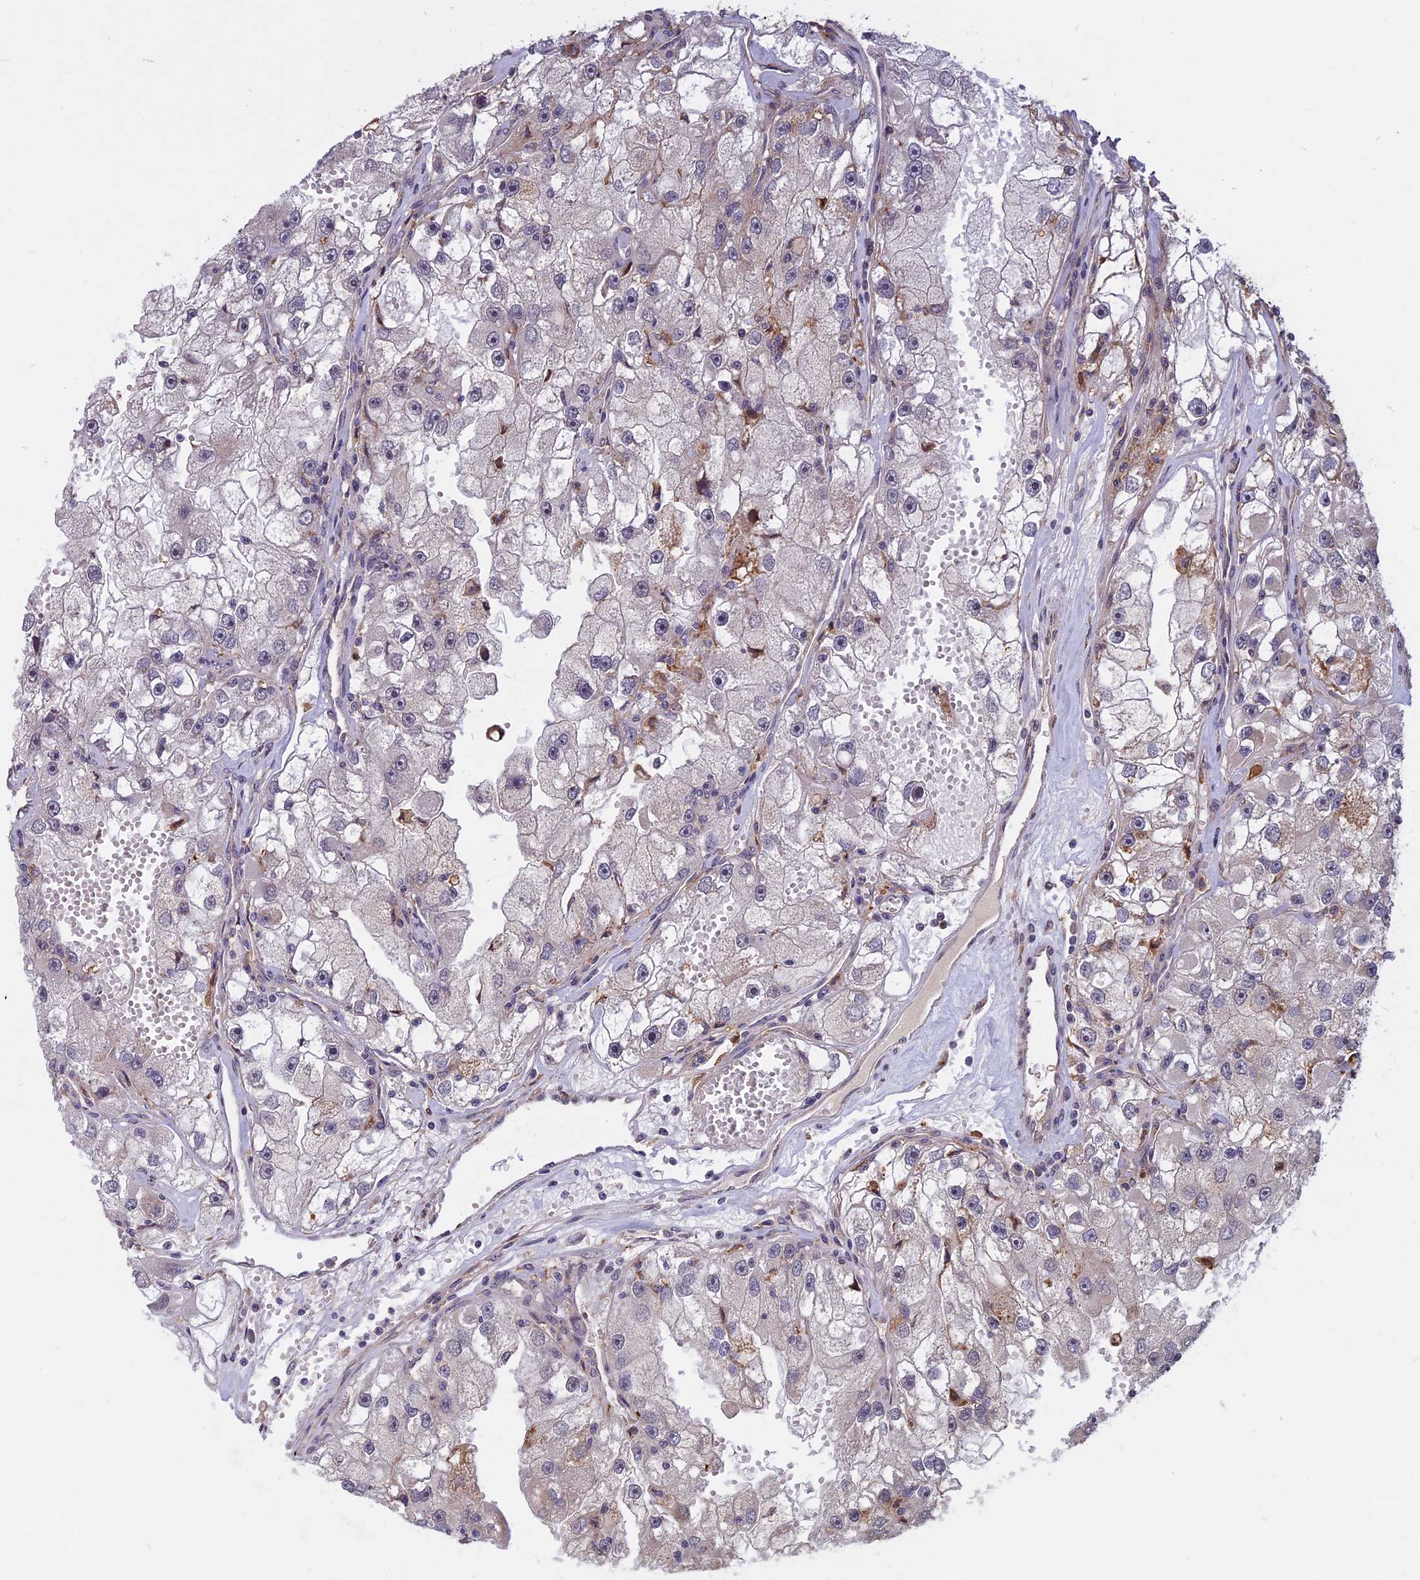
{"staining": {"intensity": "weak", "quantity": "<25%", "location": "cytoplasmic/membranous"}, "tissue": "renal cancer", "cell_type": "Tumor cells", "image_type": "cancer", "snomed": [{"axis": "morphology", "description": "Adenocarcinoma, NOS"}, {"axis": "topography", "description": "Kidney"}], "caption": "Tumor cells show no significant protein positivity in adenocarcinoma (renal). (Brightfield microscopy of DAB (3,3'-diaminobenzidine) immunohistochemistry (IHC) at high magnification).", "gene": "SPG11", "patient": {"sex": "male", "age": 63}}